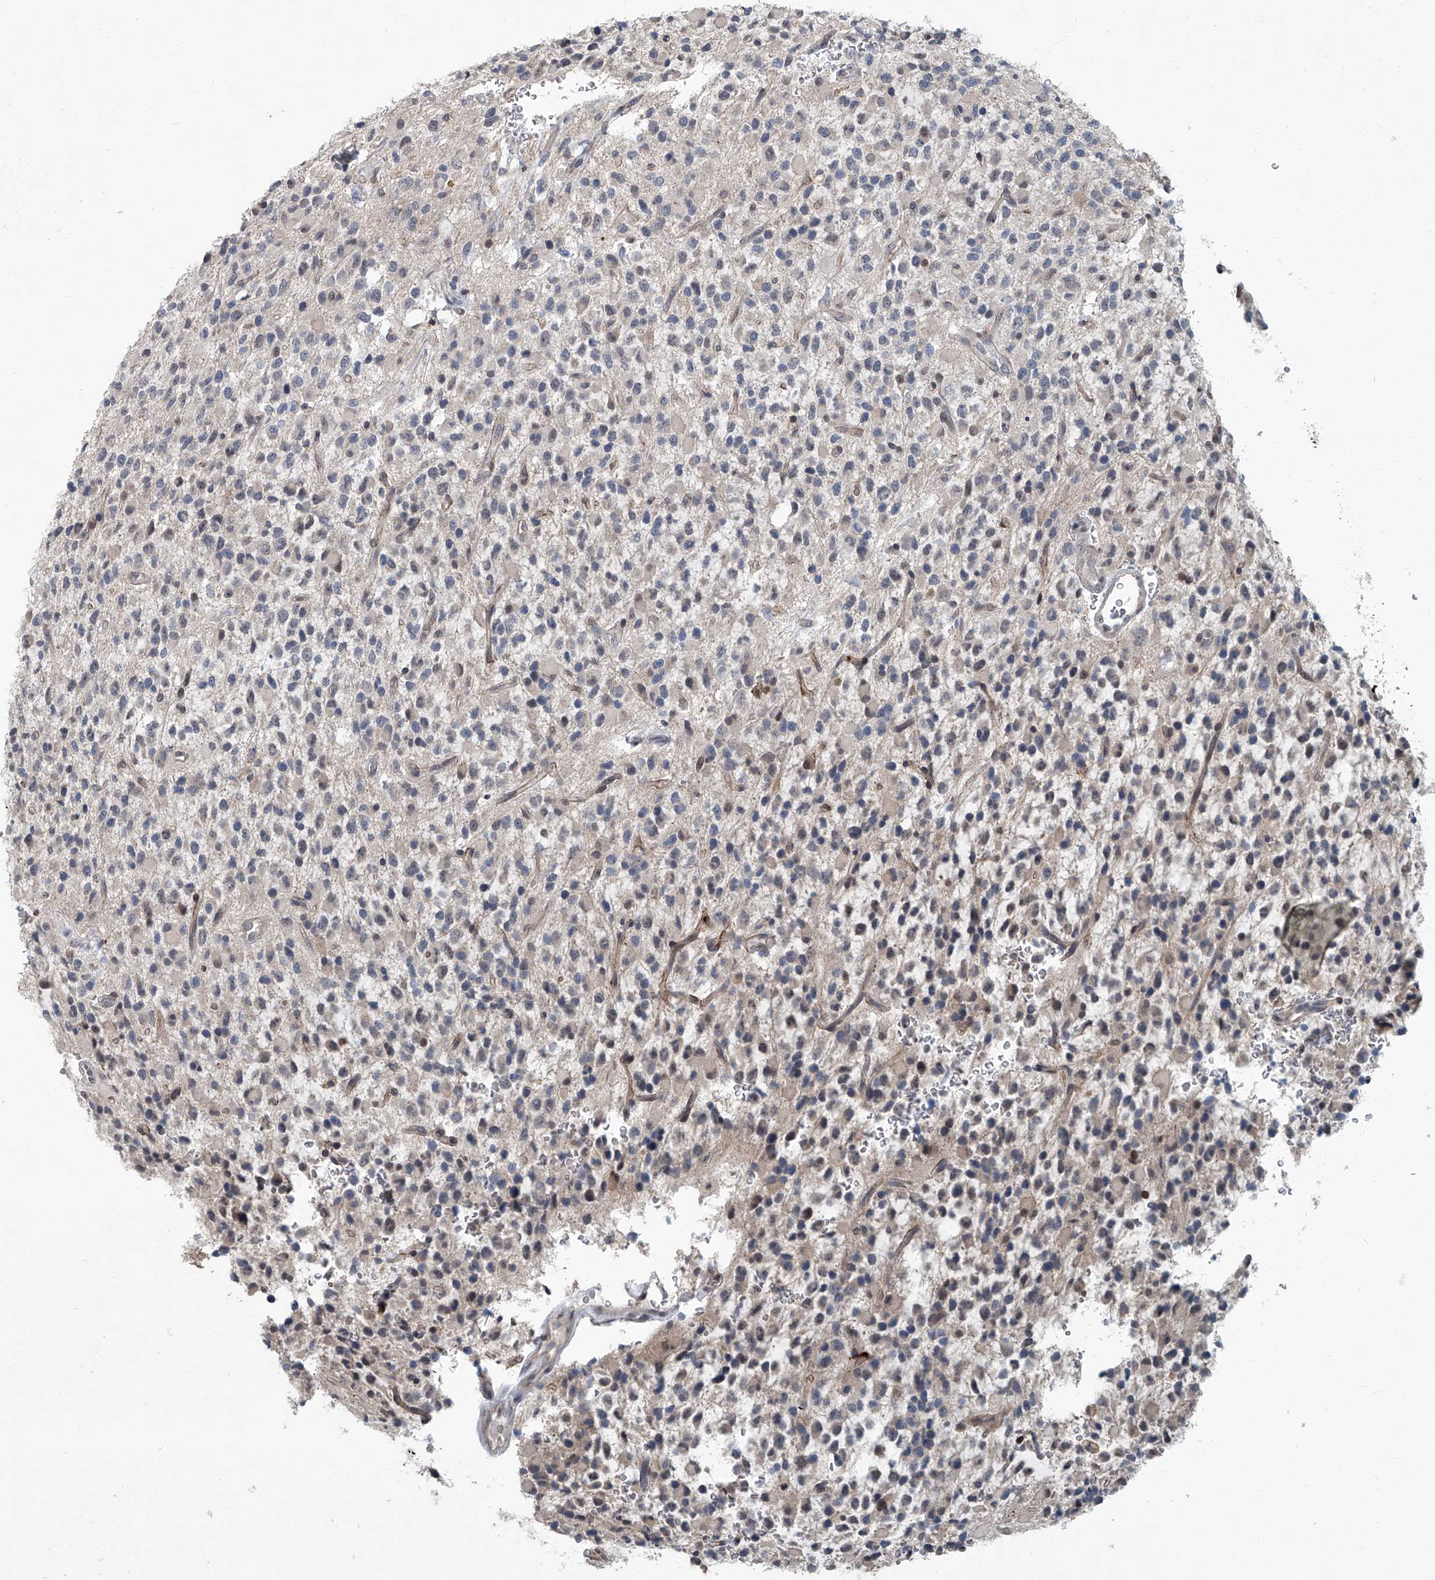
{"staining": {"intensity": "negative", "quantity": "none", "location": "none"}, "tissue": "glioma", "cell_type": "Tumor cells", "image_type": "cancer", "snomed": [{"axis": "morphology", "description": "Glioma, malignant, High grade"}, {"axis": "topography", "description": "Brain"}], "caption": "There is no significant staining in tumor cells of malignant high-grade glioma.", "gene": "AKNAD1", "patient": {"sex": "male", "age": 34}}